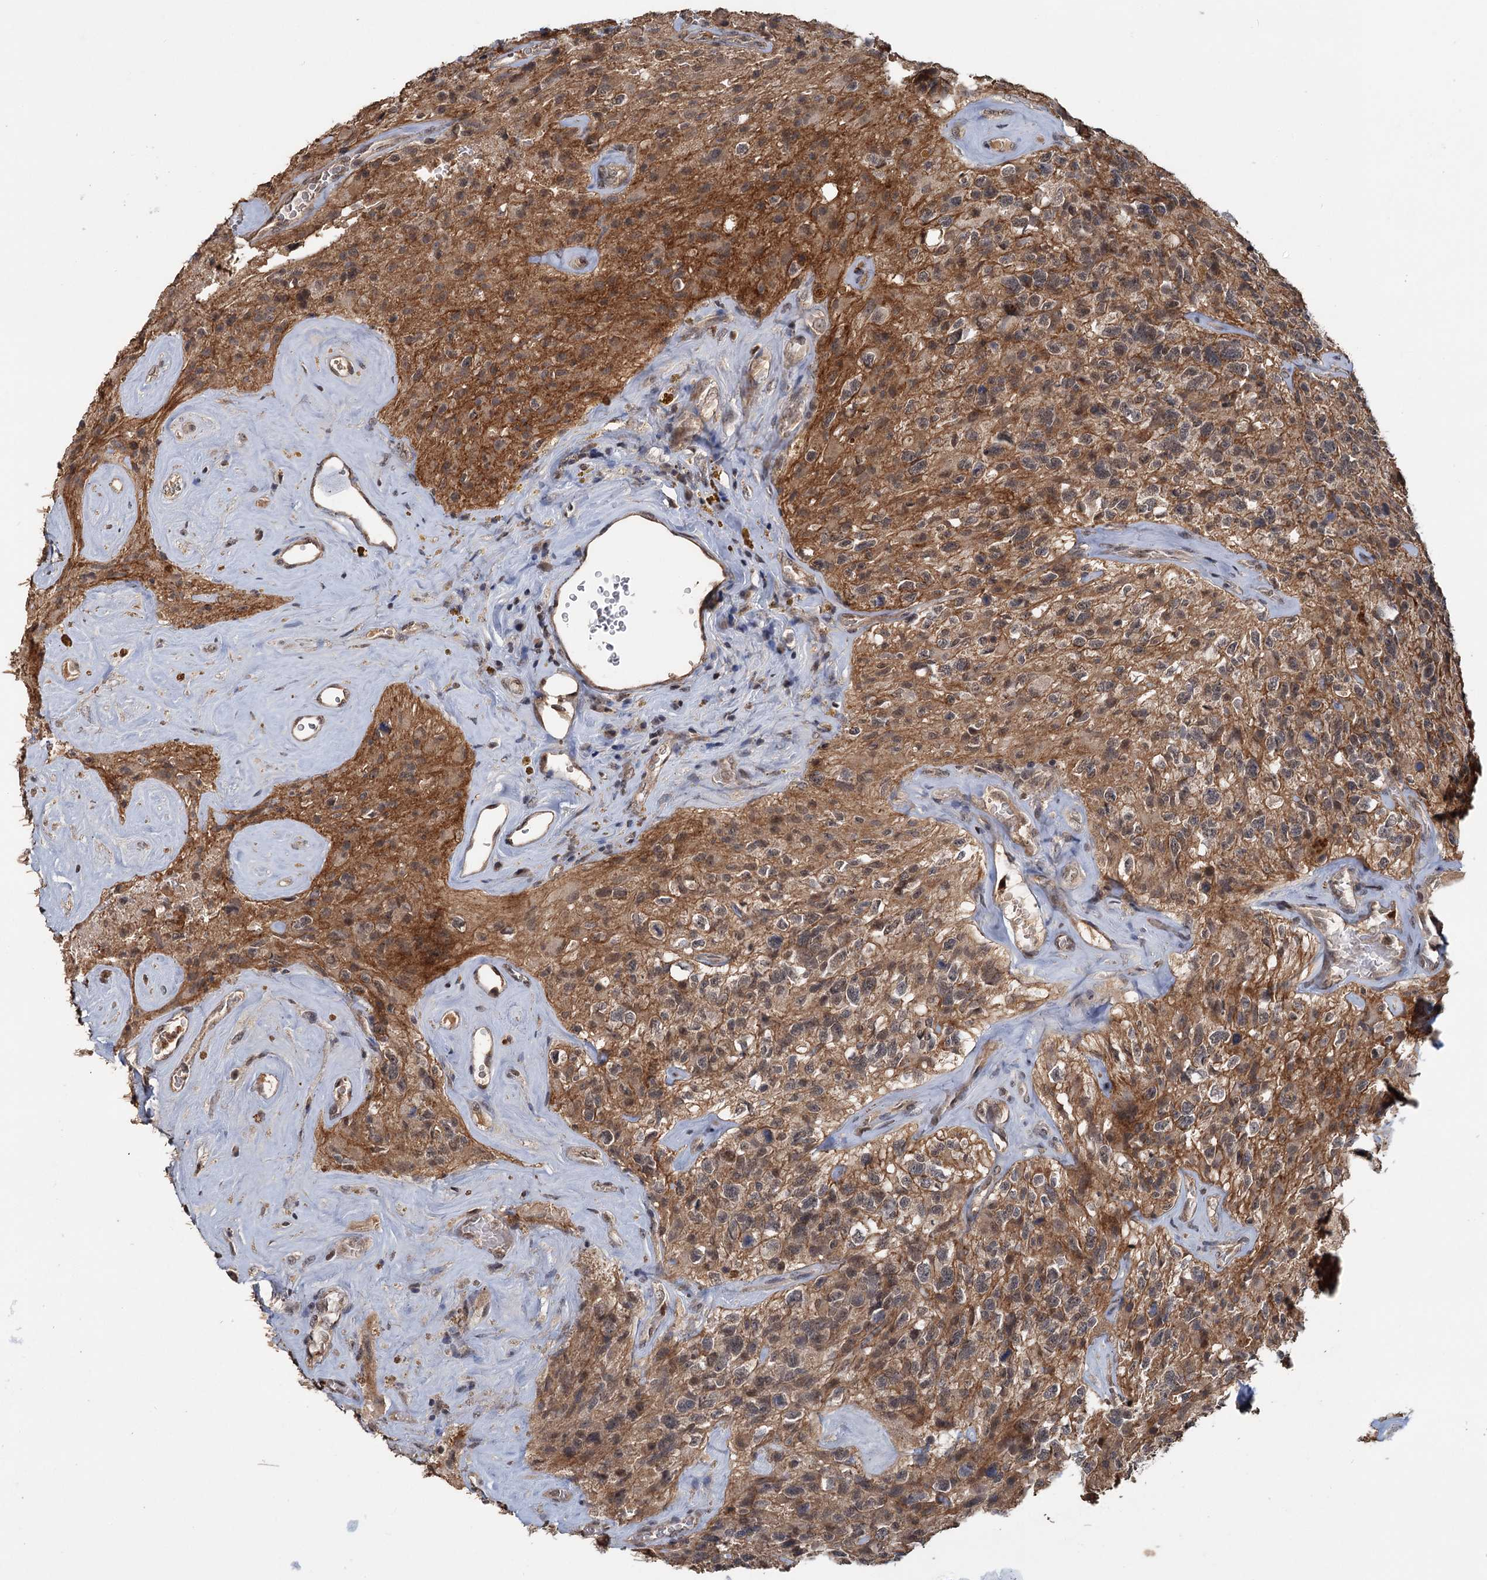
{"staining": {"intensity": "weak", "quantity": "25%-75%", "location": "nuclear"}, "tissue": "glioma", "cell_type": "Tumor cells", "image_type": "cancer", "snomed": [{"axis": "morphology", "description": "Glioma, malignant, High grade"}, {"axis": "topography", "description": "Brain"}], "caption": "Immunohistochemistry (IHC) image of malignant glioma (high-grade) stained for a protein (brown), which exhibits low levels of weak nuclear positivity in about 25%-75% of tumor cells.", "gene": "KANSL2", "patient": {"sex": "male", "age": 69}}